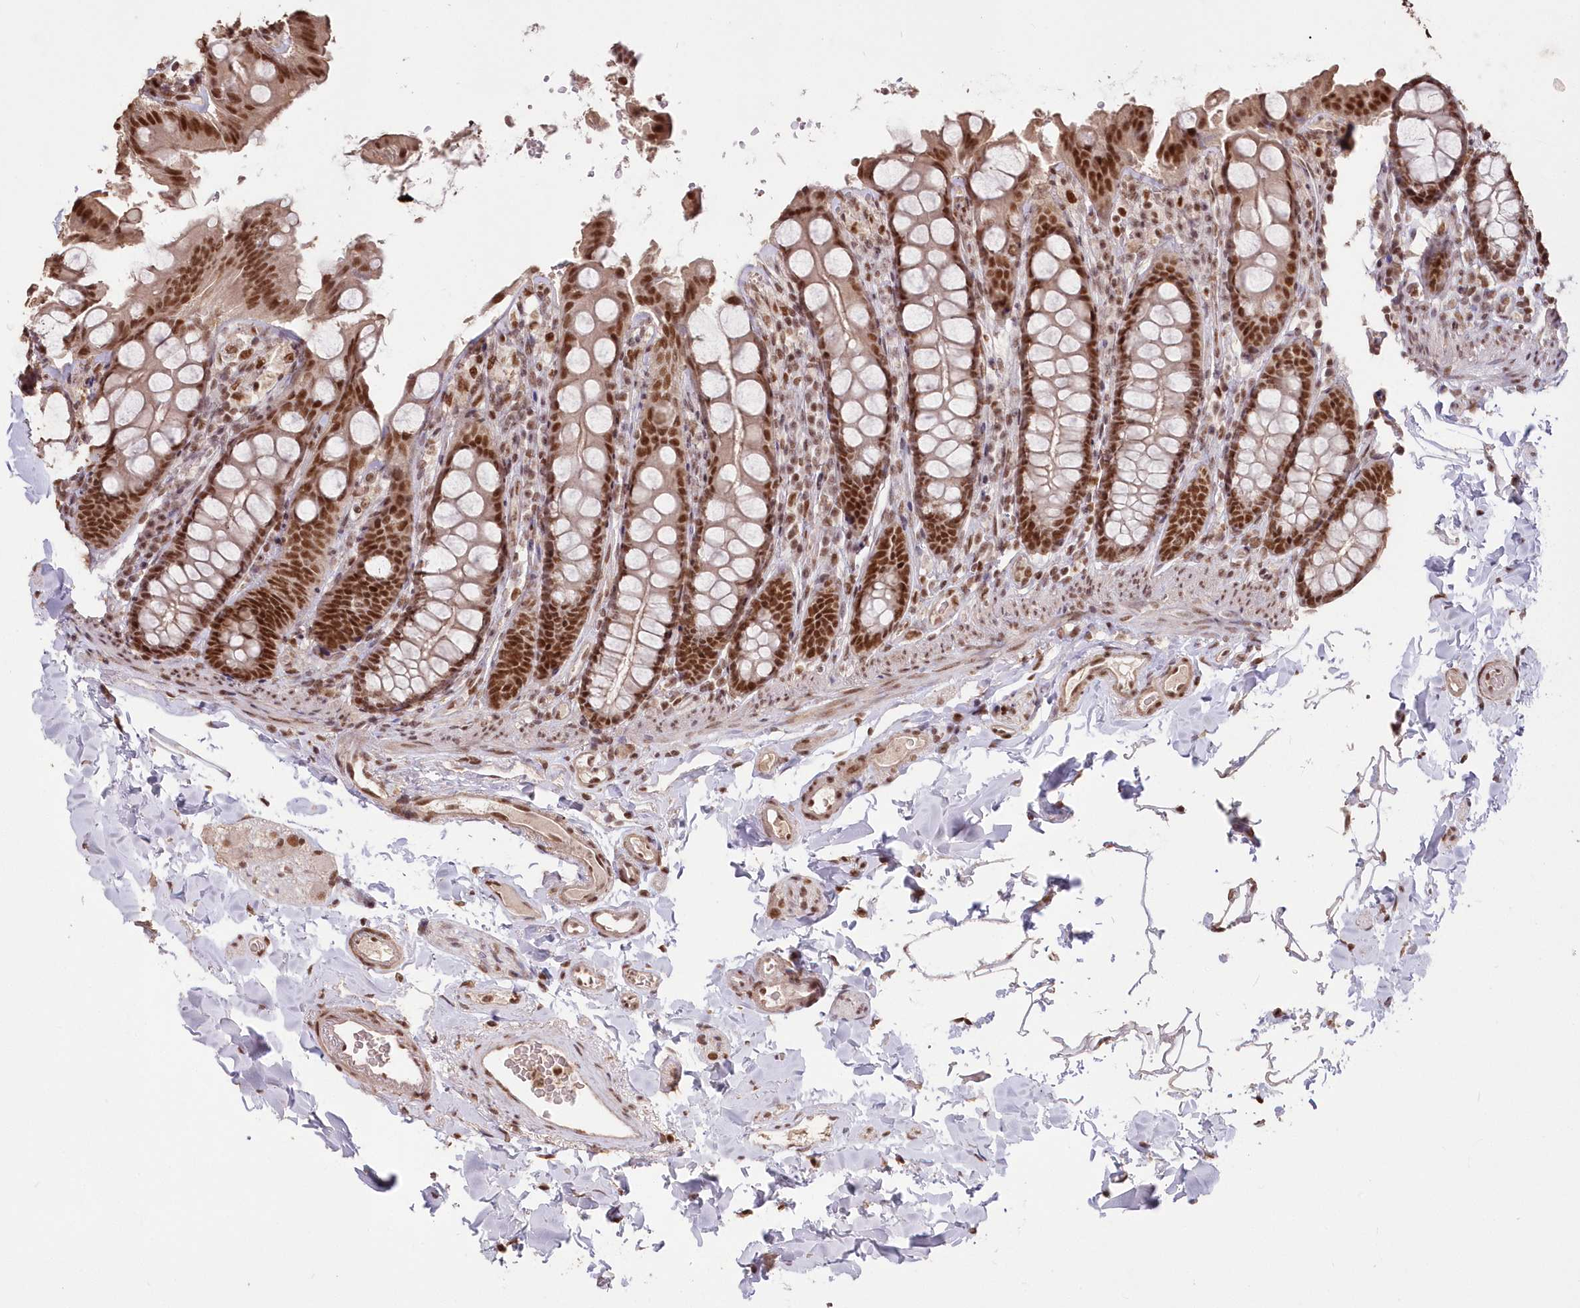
{"staining": {"intensity": "moderate", "quantity": ">75%", "location": "nuclear"}, "tissue": "colon", "cell_type": "Endothelial cells", "image_type": "normal", "snomed": [{"axis": "morphology", "description": "Normal tissue, NOS"}, {"axis": "topography", "description": "Colon"}, {"axis": "topography", "description": "Peripheral nerve tissue"}], "caption": "Protein expression analysis of benign human colon reveals moderate nuclear positivity in about >75% of endothelial cells. The staining is performed using DAB (3,3'-diaminobenzidine) brown chromogen to label protein expression. The nuclei are counter-stained blue using hematoxylin.", "gene": "PDS5A", "patient": {"sex": "female", "age": 61}}